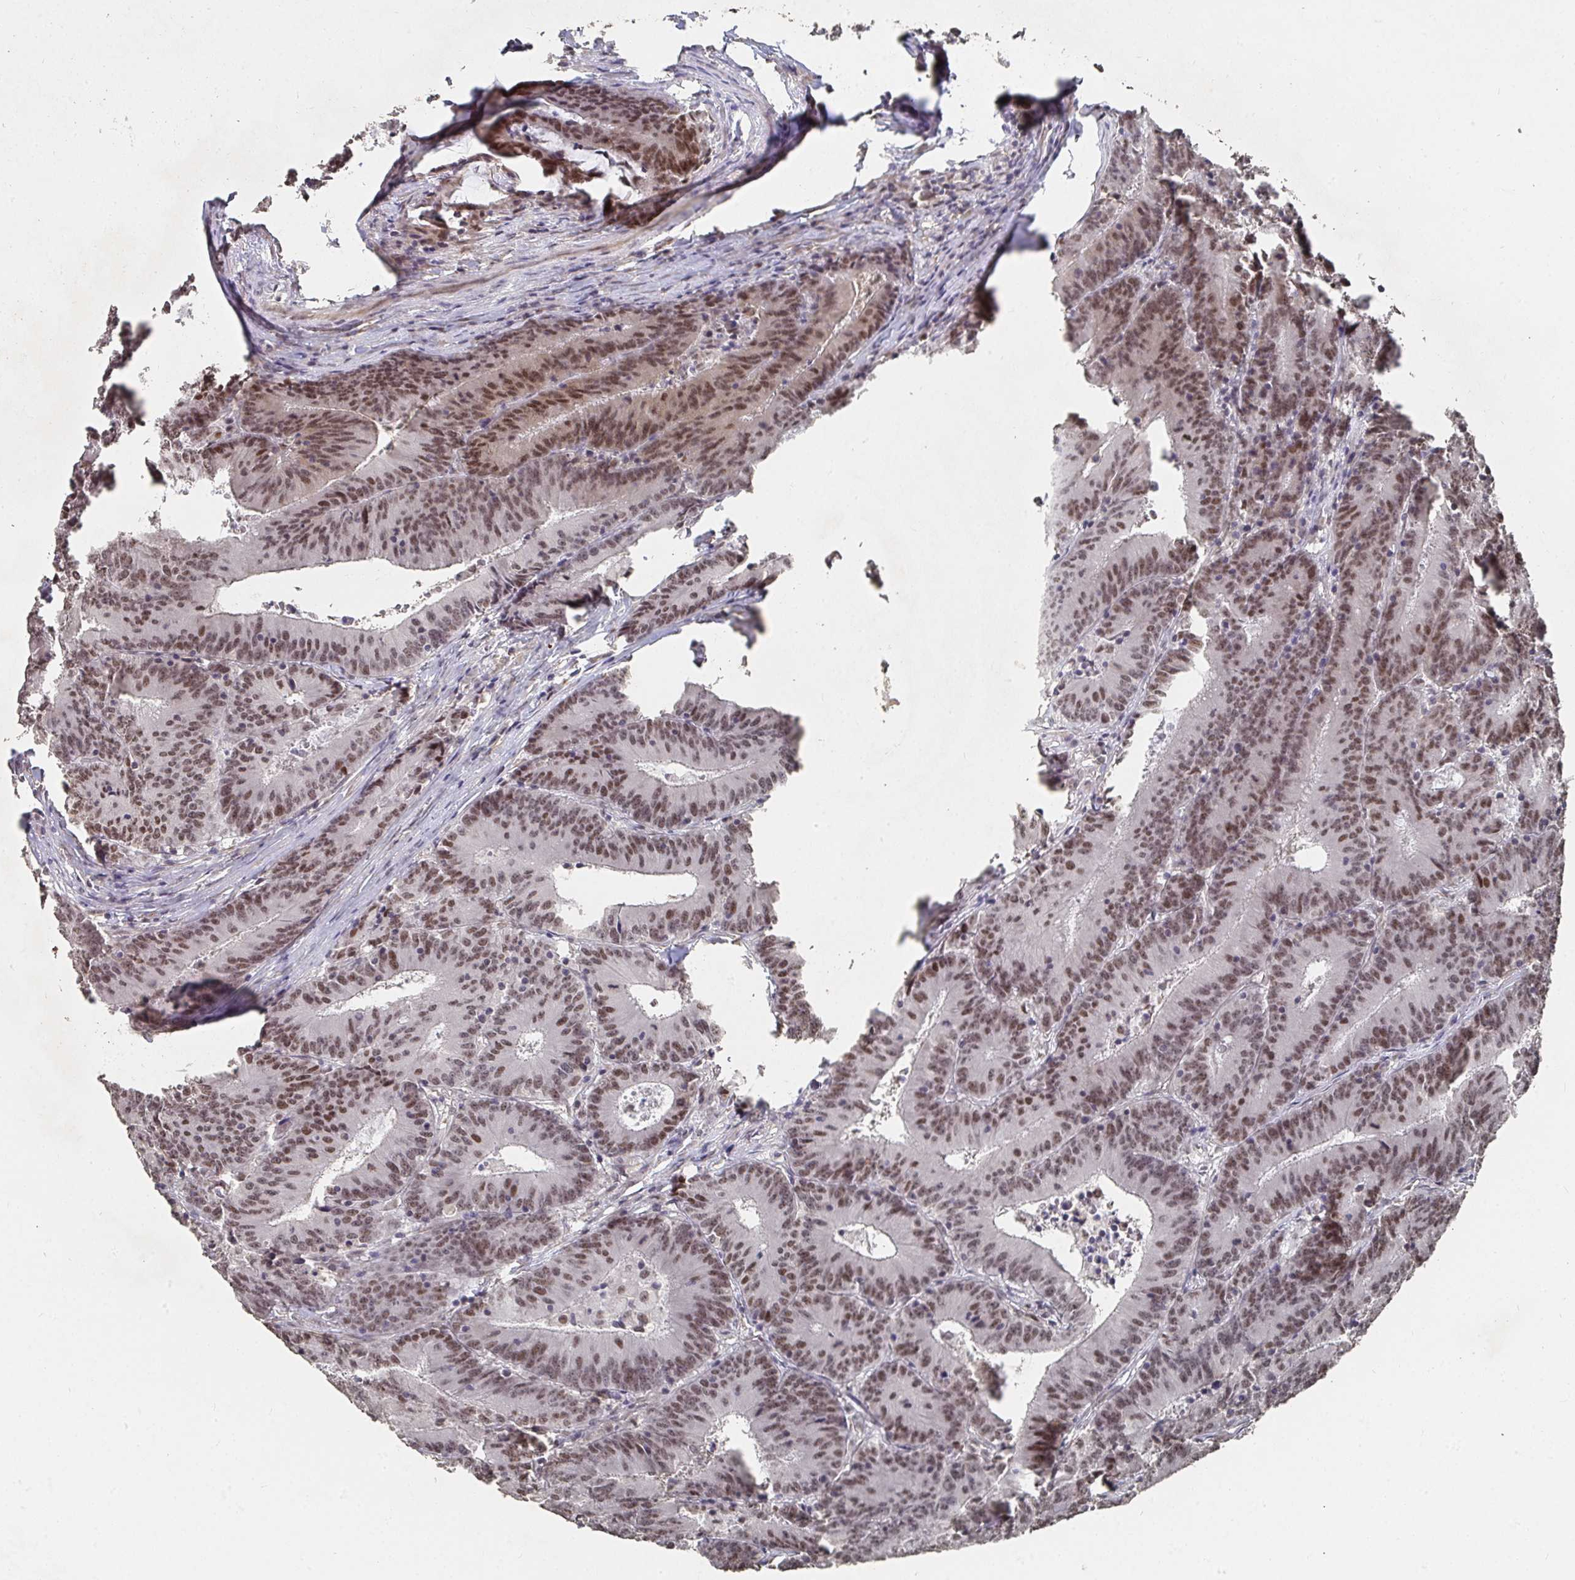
{"staining": {"intensity": "moderate", "quantity": ">75%", "location": "nuclear"}, "tissue": "colorectal cancer", "cell_type": "Tumor cells", "image_type": "cancer", "snomed": [{"axis": "morphology", "description": "Adenocarcinoma, NOS"}, {"axis": "topography", "description": "Colon"}], "caption": "Tumor cells exhibit medium levels of moderate nuclear staining in approximately >75% of cells in colorectal adenocarcinoma.", "gene": "RCOR1", "patient": {"sex": "female", "age": 78}}